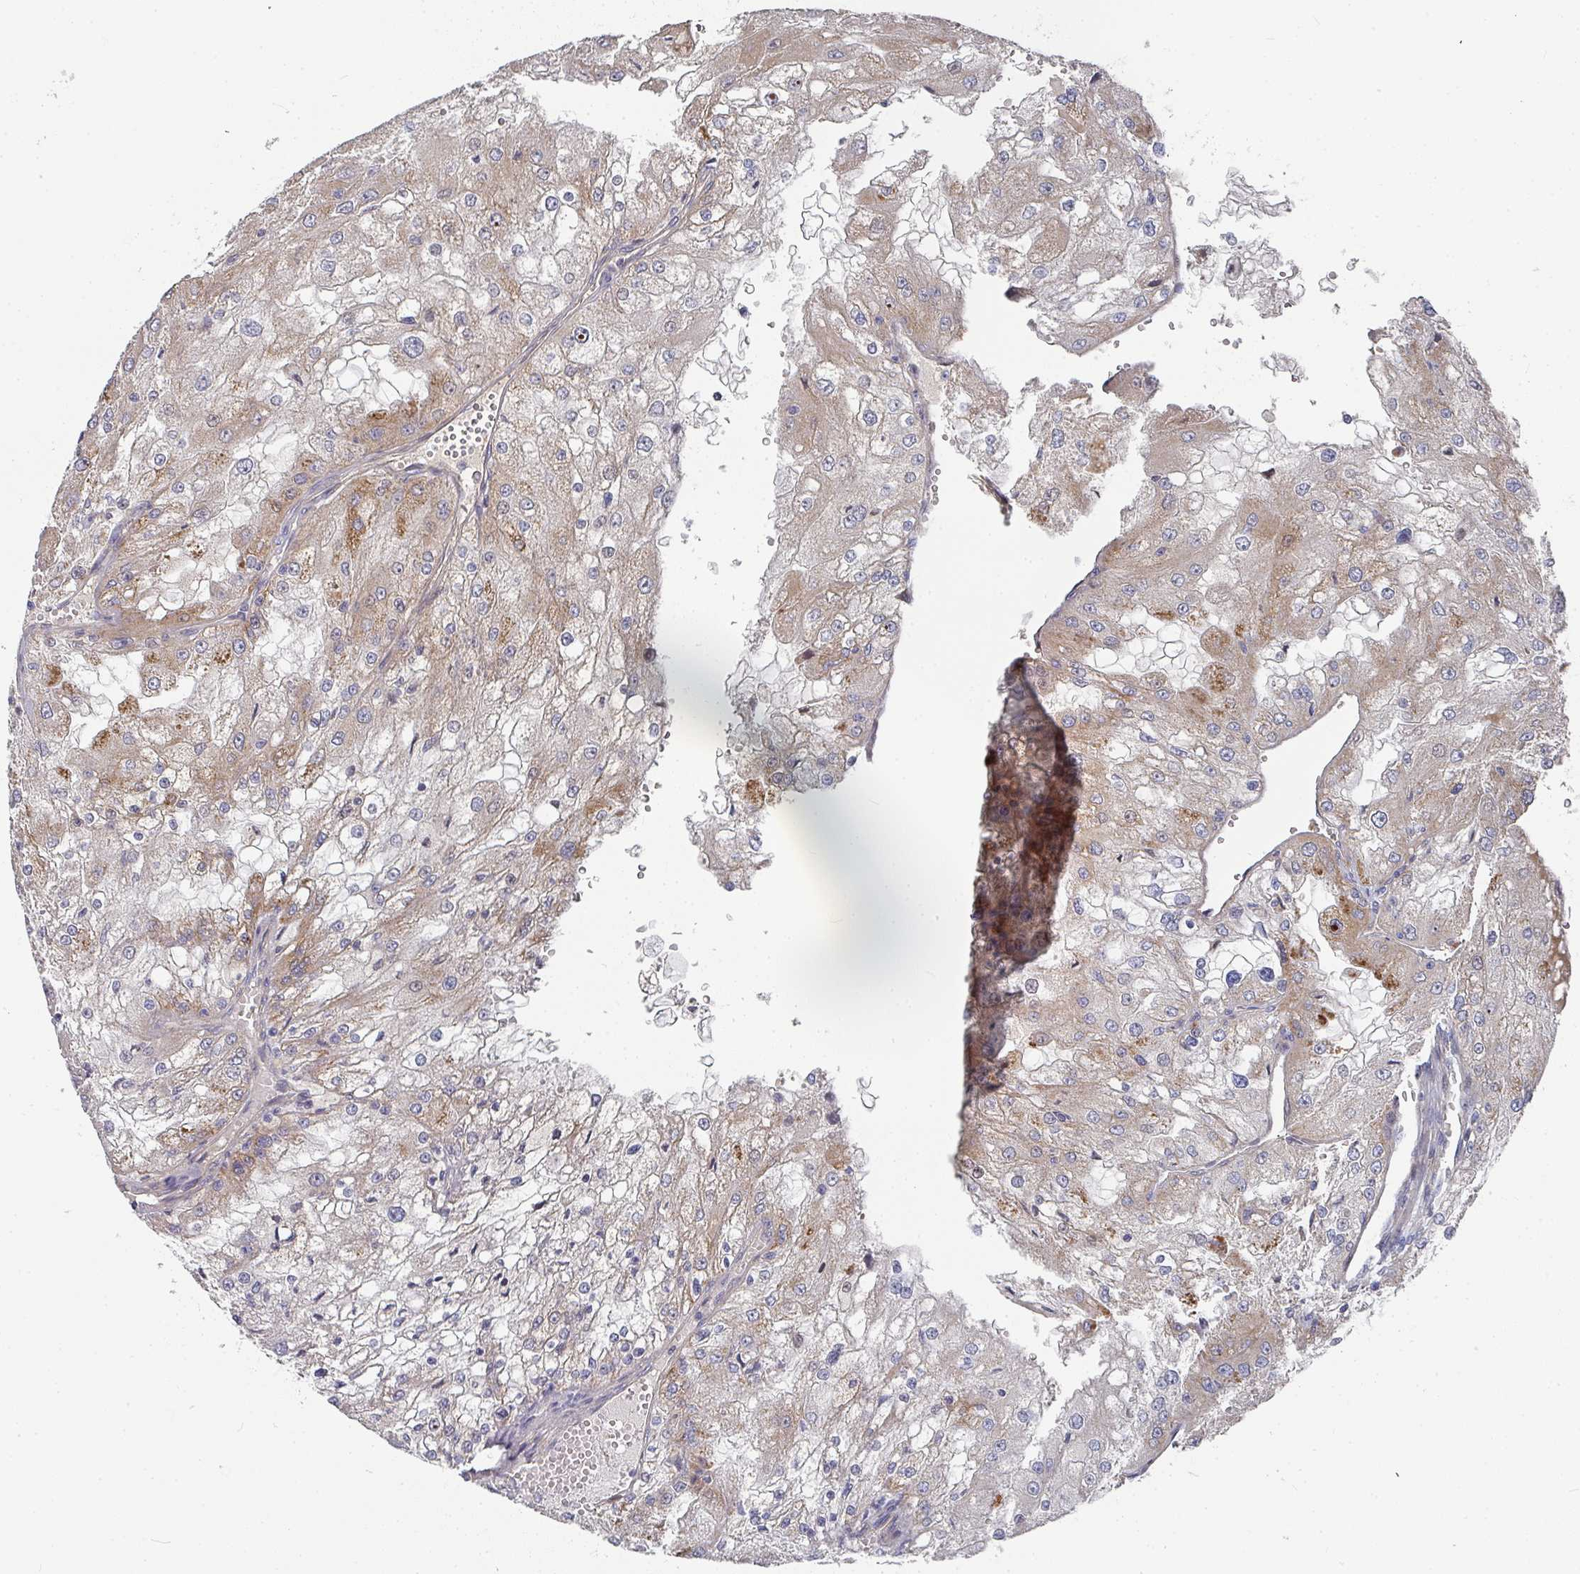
{"staining": {"intensity": "moderate", "quantity": ">75%", "location": "cytoplasmic/membranous"}, "tissue": "renal cancer", "cell_type": "Tumor cells", "image_type": "cancer", "snomed": [{"axis": "morphology", "description": "Adenocarcinoma, NOS"}, {"axis": "topography", "description": "Kidney"}], "caption": "Immunohistochemical staining of human renal adenocarcinoma demonstrates moderate cytoplasmic/membranous protein positivity in about >75% of tumor cells. Using DAB (3,3'-diaminobenzidine) (brown) and hematoxylin (blue) stains, captured at high magnification using brightfield microscopy.", "gene": "RHEBL1", "patient": {"sex": "female", "age": 74}}